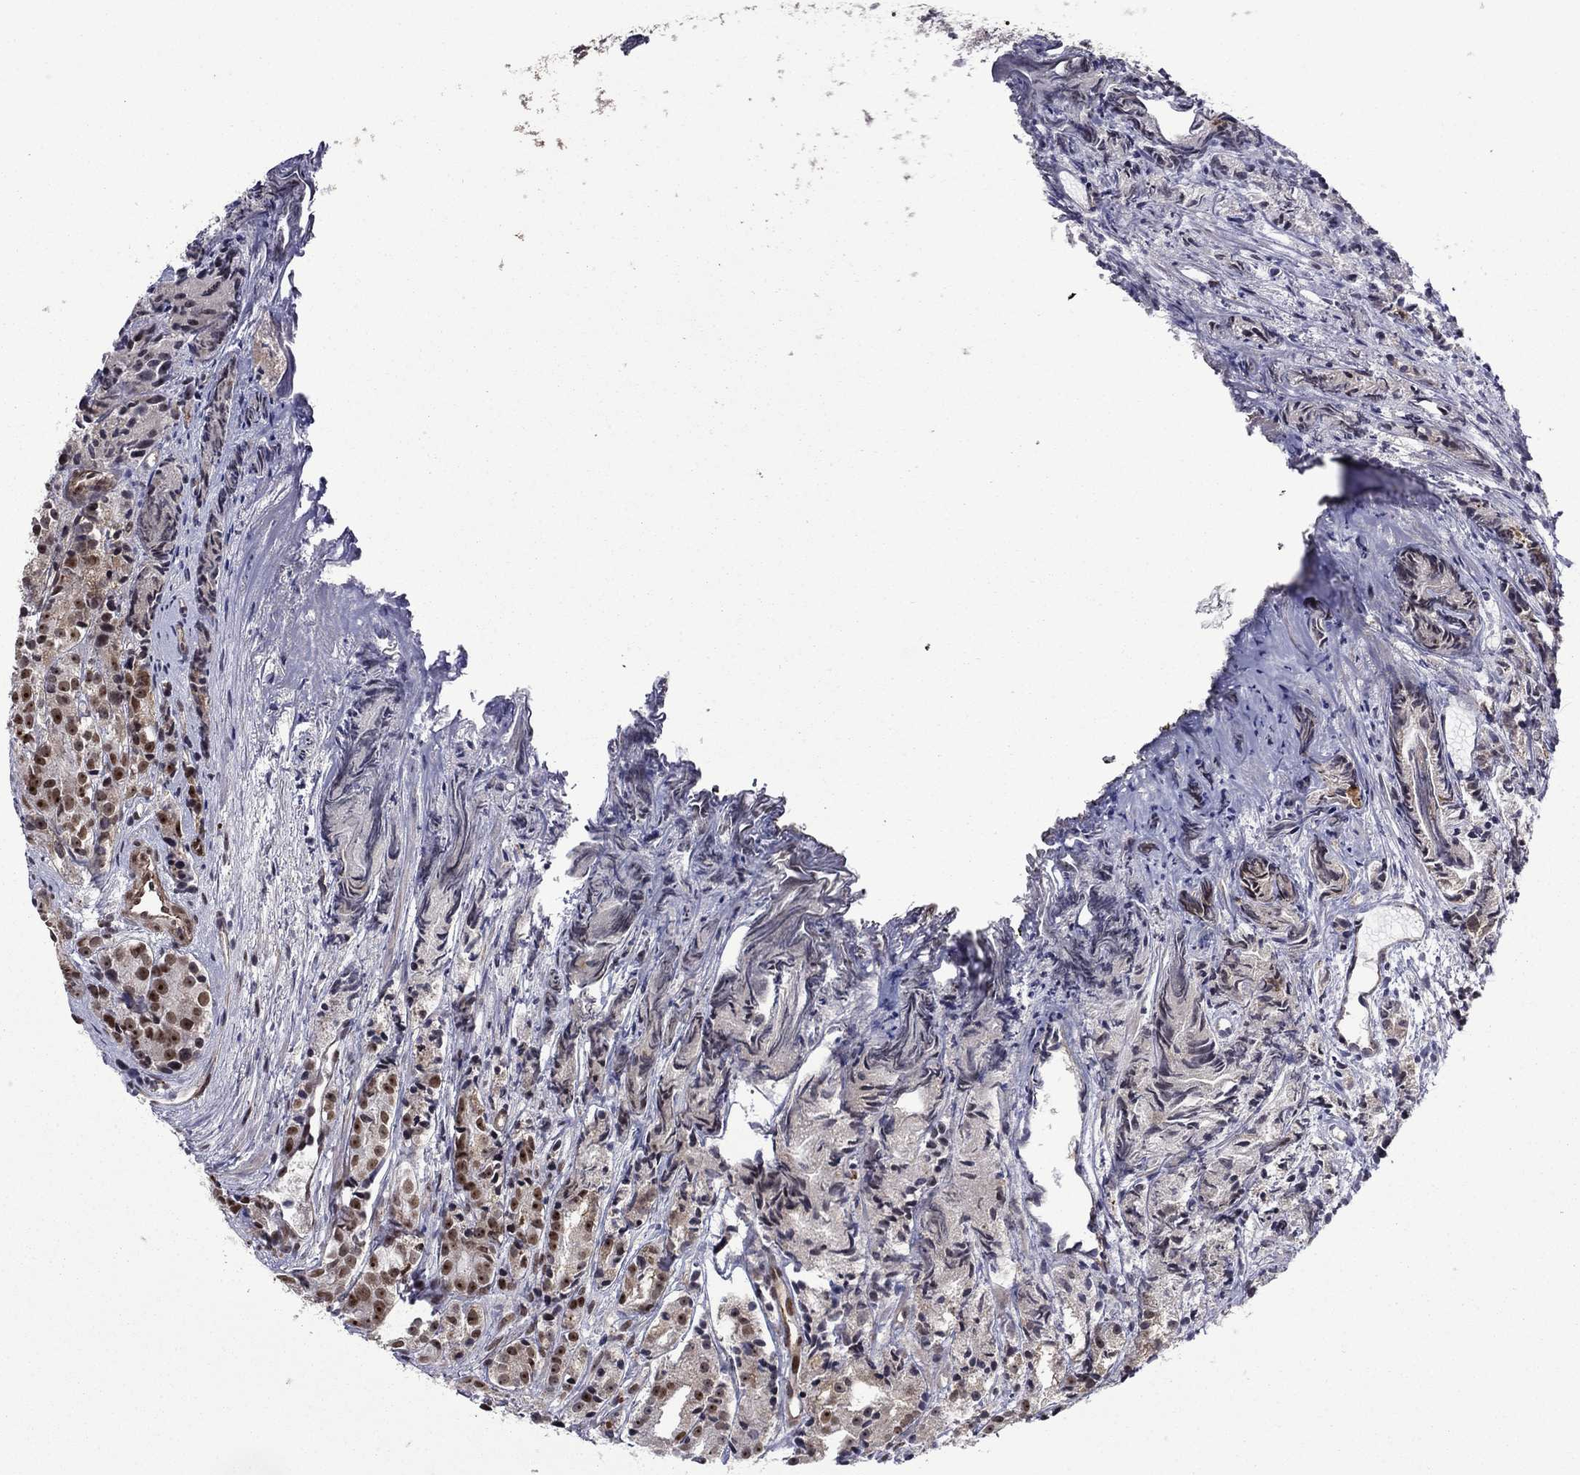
{"staining": {"intensity": "moderate", "quantity": ">75%", "location": "nuclear"}, "tissue": "prostate cancer", "cell_type": "Tumor cells", "image_type": "cancer", "snomed": [{"axis": "morphology", "description": "Adenocarcinoma, Medium grade"}, {"axis": "topography", "description": "Prostate"}], "caption": "Immunohistochemistry (DAB (3,3'-diaminobenzidine)) staining of prostate cancer exhibits moderate nuclear protein positivity in approximately >75% of tumor cells.", "gene": "SURF2", "patient": {"sex": "male", "age": 74}}